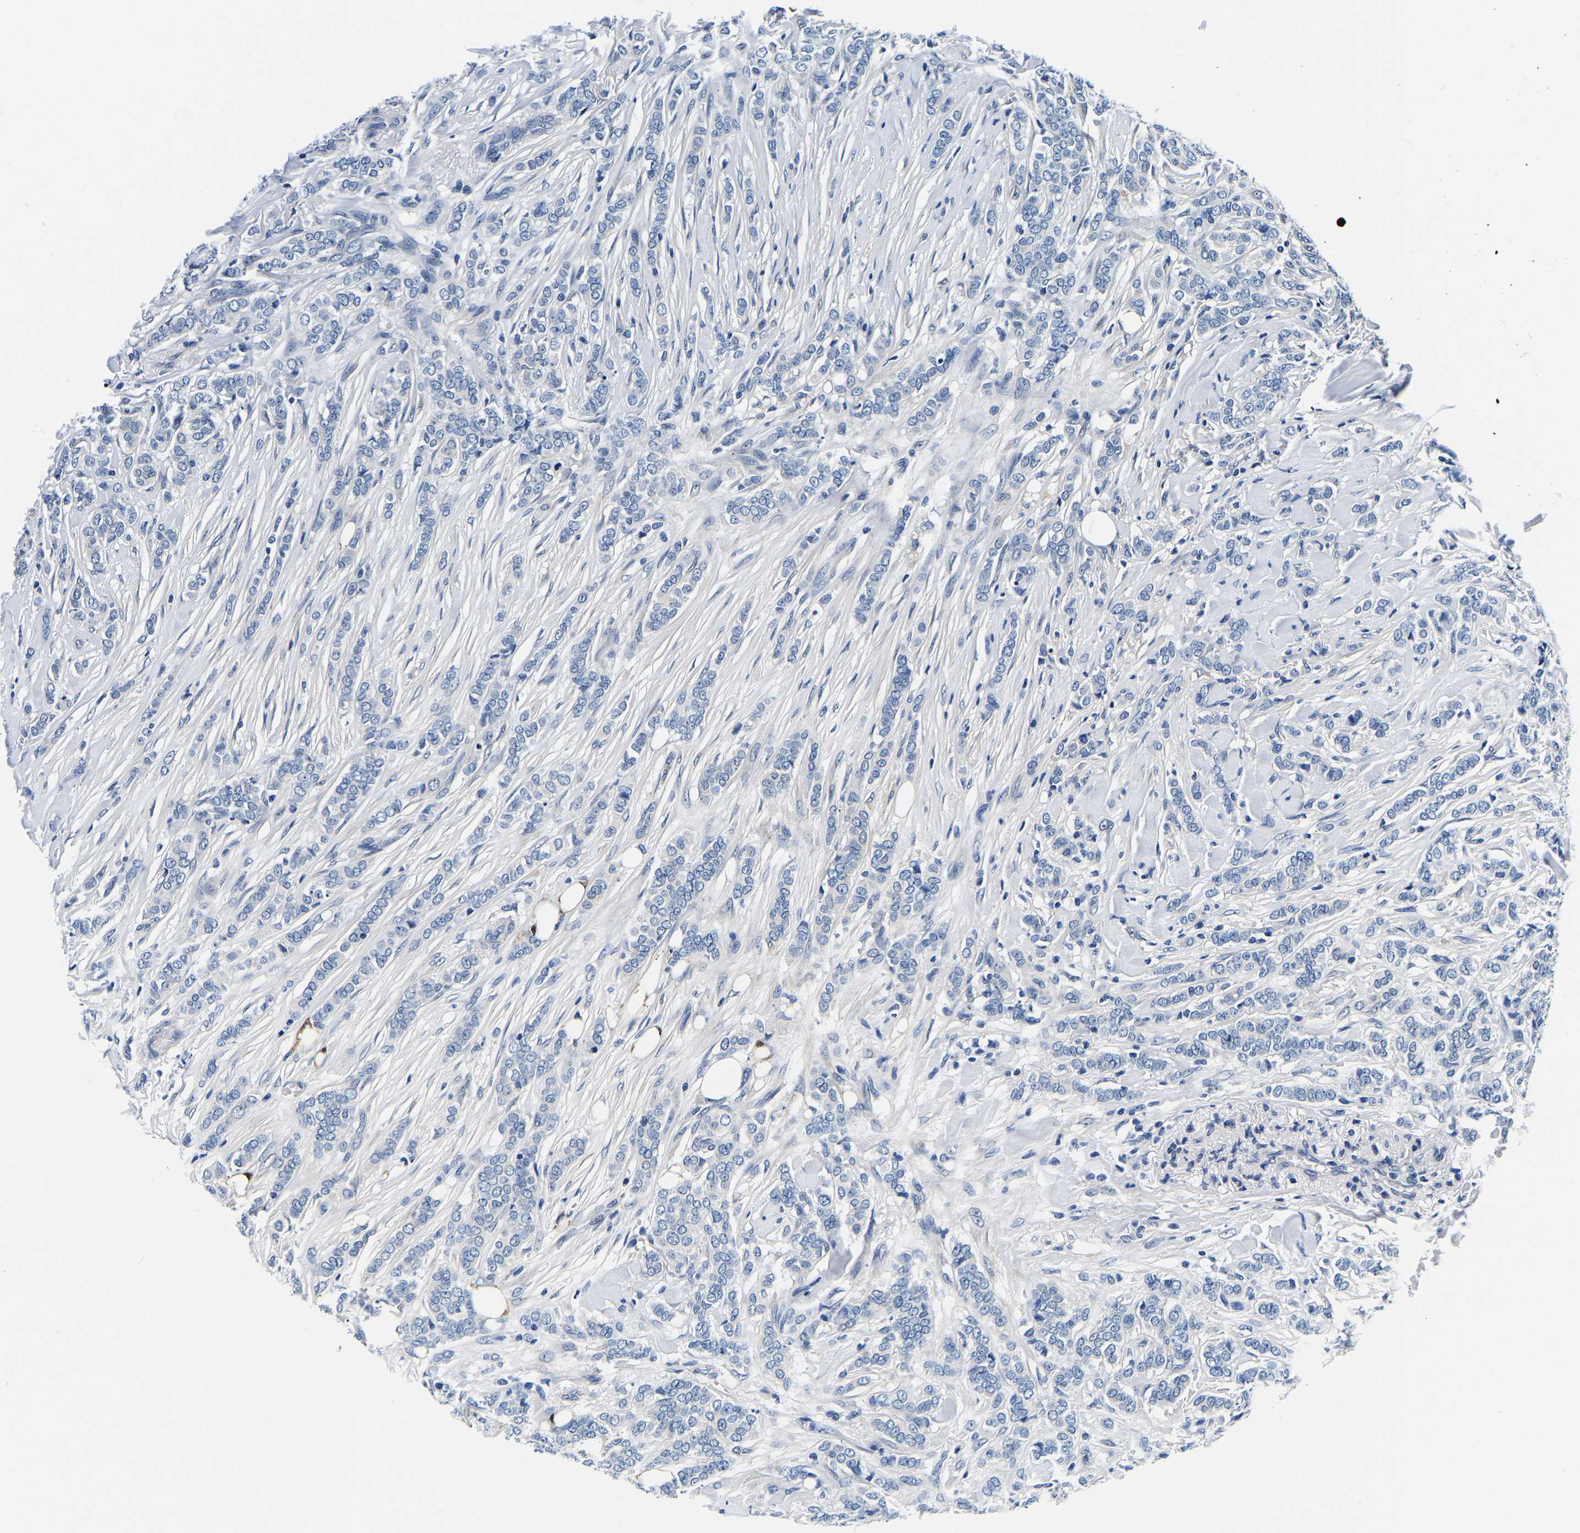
{"staining": {"intensity": "negative", "quantity": "none", "location": "none"}, "tissue": "breast cancer", "cell_type": "Tumor cells", "image_type": "cancer", "snomed": [{"axis": "morphology", "description": "Lobular carcinoma"}, {"axis": "topography", "description": "Skin"}, {"axis": "topography", "description": "Breast"}], "caption": "Lobular carcinoma (breast) stained for a protein using IHC reveals no positivity tumor cells.", "gene": "ACO1", "patient": {"sex": "female", "age": 46}}